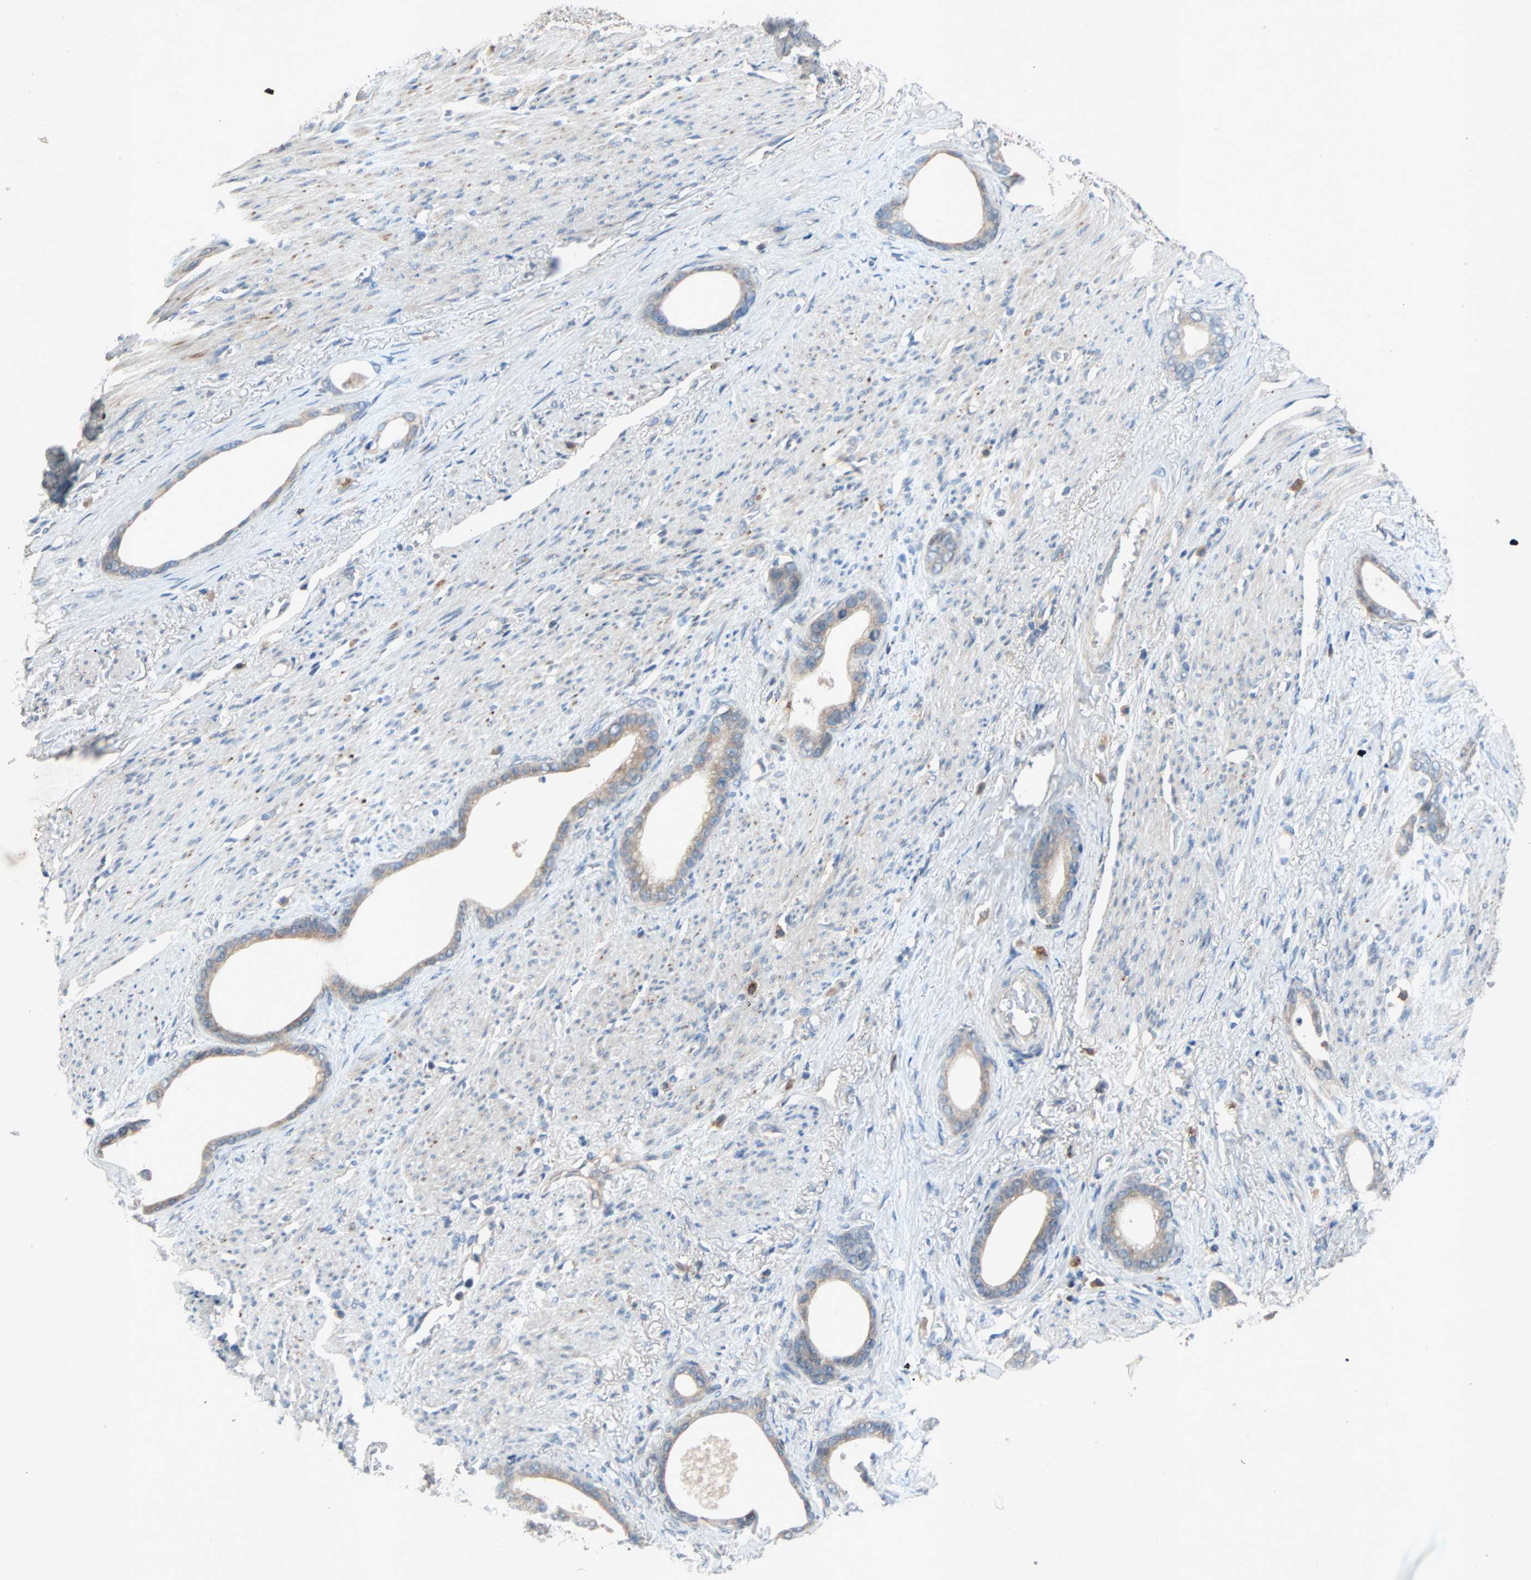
{"staining": {"intensity": "moderate", "quantity": ">75%", "location": "cytoplasmic/membranous"}, "tissue": "stomach cancer", "cell_type": "Tumor cells", "image_type": "cancer", "snomed": [{"axis": "morphology", "description": "Adenocarcinoma, NOS"}, {"axis": "topography", "description": "Stomach"}], "caption": "Immunohistochemistry (IHC) histopathology image of adenocarcinoma (stomach) stained for a protein (brown), which displays medium levels of moderate cytoplasmic/membranous positivity in about >75% of tumor cells.", "gene": "XYLT1", "patient": {"sex": "female", "age": 75}}